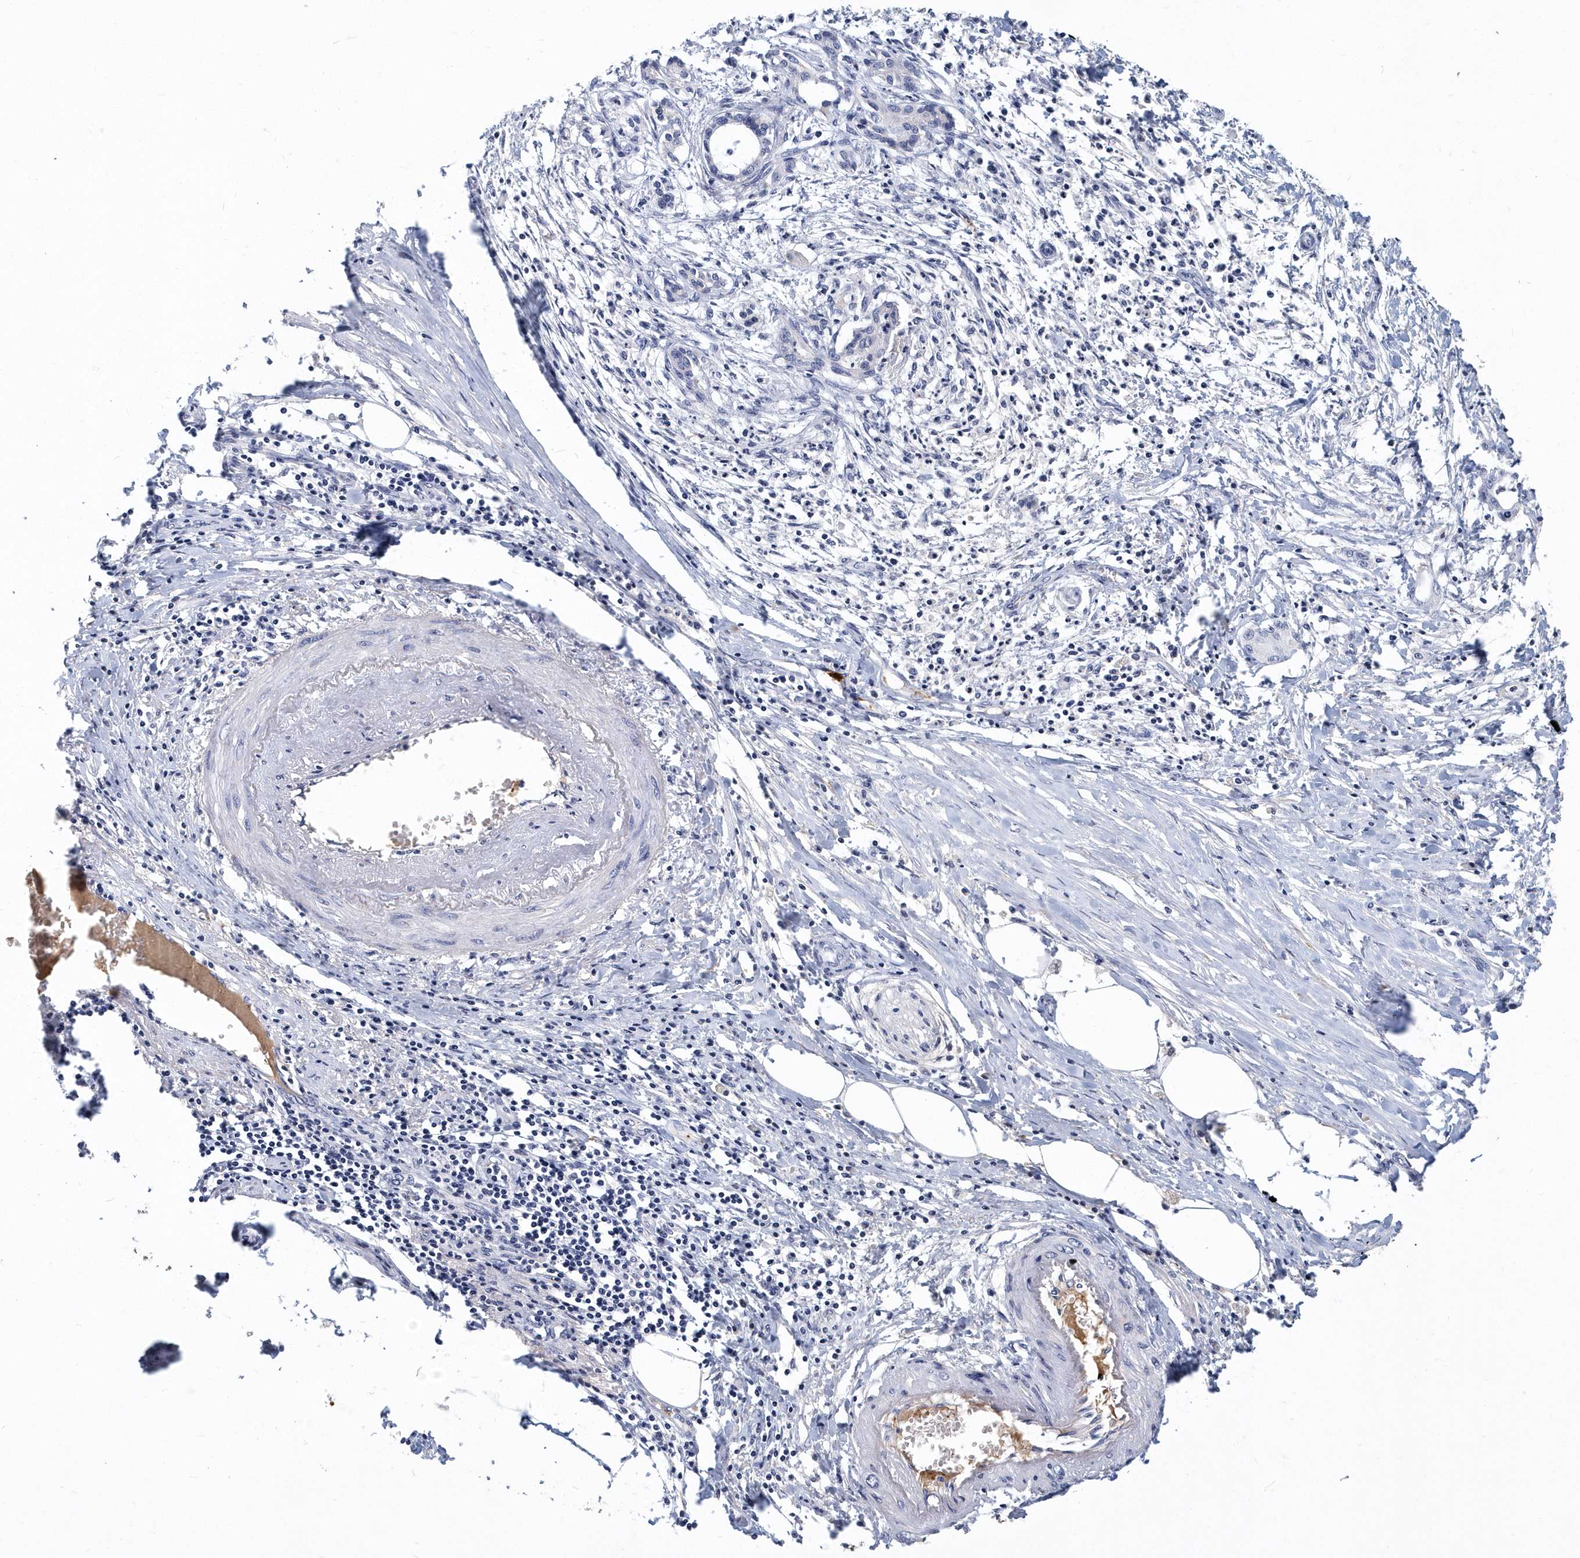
{"staining": {"intensity": "negative", "quantity": "none", "location": "none"}, "tissue": "pancreatic cancer", "cell_type": "Tumor cells", "image_type": "cancer", "snomed": [{"axis": "morphology", "description": "Adenocarcinoma, NOS"}, {"axis": "topography", "description": "Pancreas"}], "caption": "Tumor cells show no significant protein positivity in pancreatic cancer (adenocarcinoma). Nuclei are stained in blue.", "gene": "ITGA2B", "patient": {"sex": "female", "age": 55}}